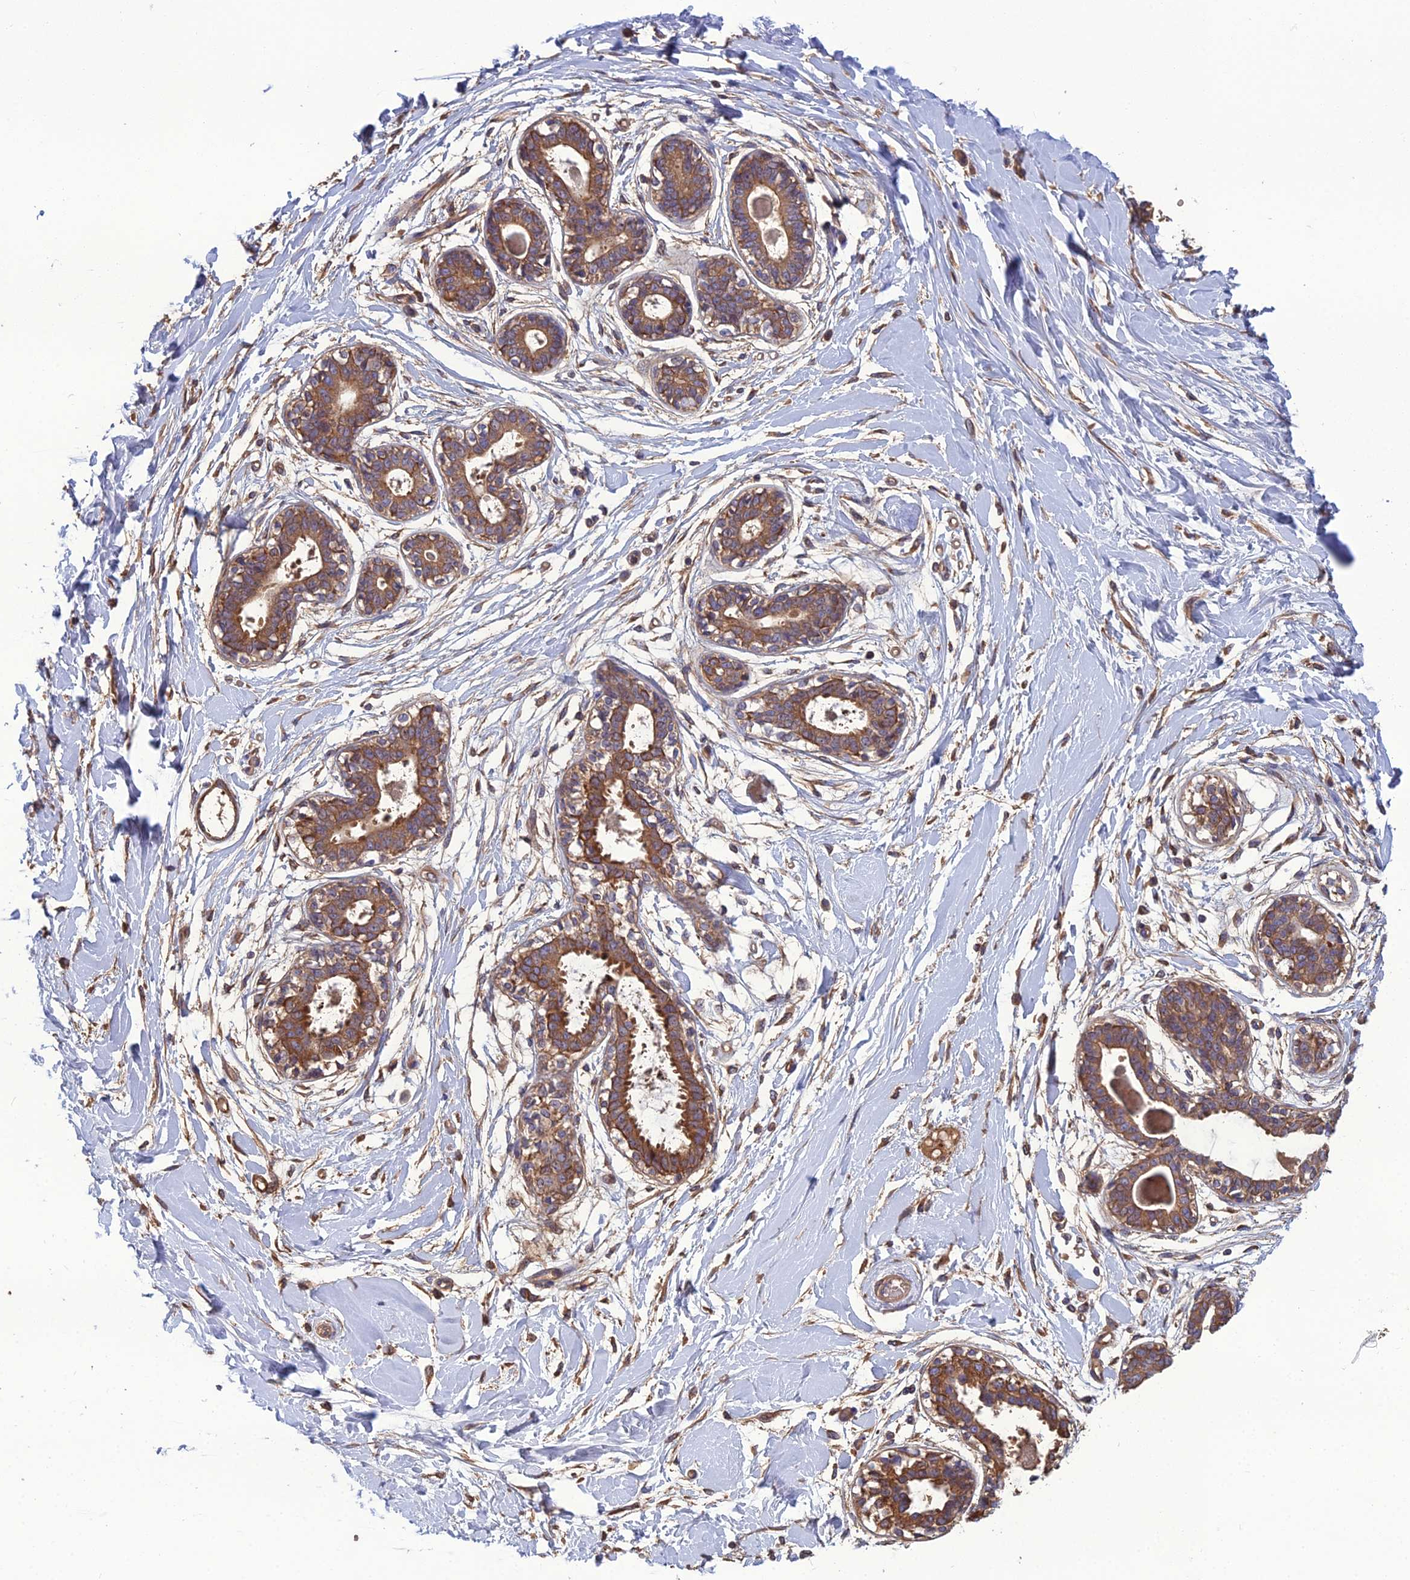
{"staining": {"intensity": "negative", "quantity": "none", "location": "none"}, "tissue": "breast", "cell_type": "Adipocytes", "image_type": "normal", "snomed": [{"axis": "morphology", "description": "Normal tissue, NOS"}, {"axis": "topography", "description": "Breast"}], "caption": "High magnification brightfield microscopy of normal breast stained with DAB (3,3'-diaminobenzidine) (brown) and counterstained with hematoxylin (blue): adipocytes show no significant expression. (Stains: DAB (3,3'-diaminobenzidine) immunohistochemistry (IHC) with hematoxylin counter stain, Microscopy: brightfield microscopy at high magnification).", "gene": "GALR2", "patient": {"sex": "female", "age": 45}}